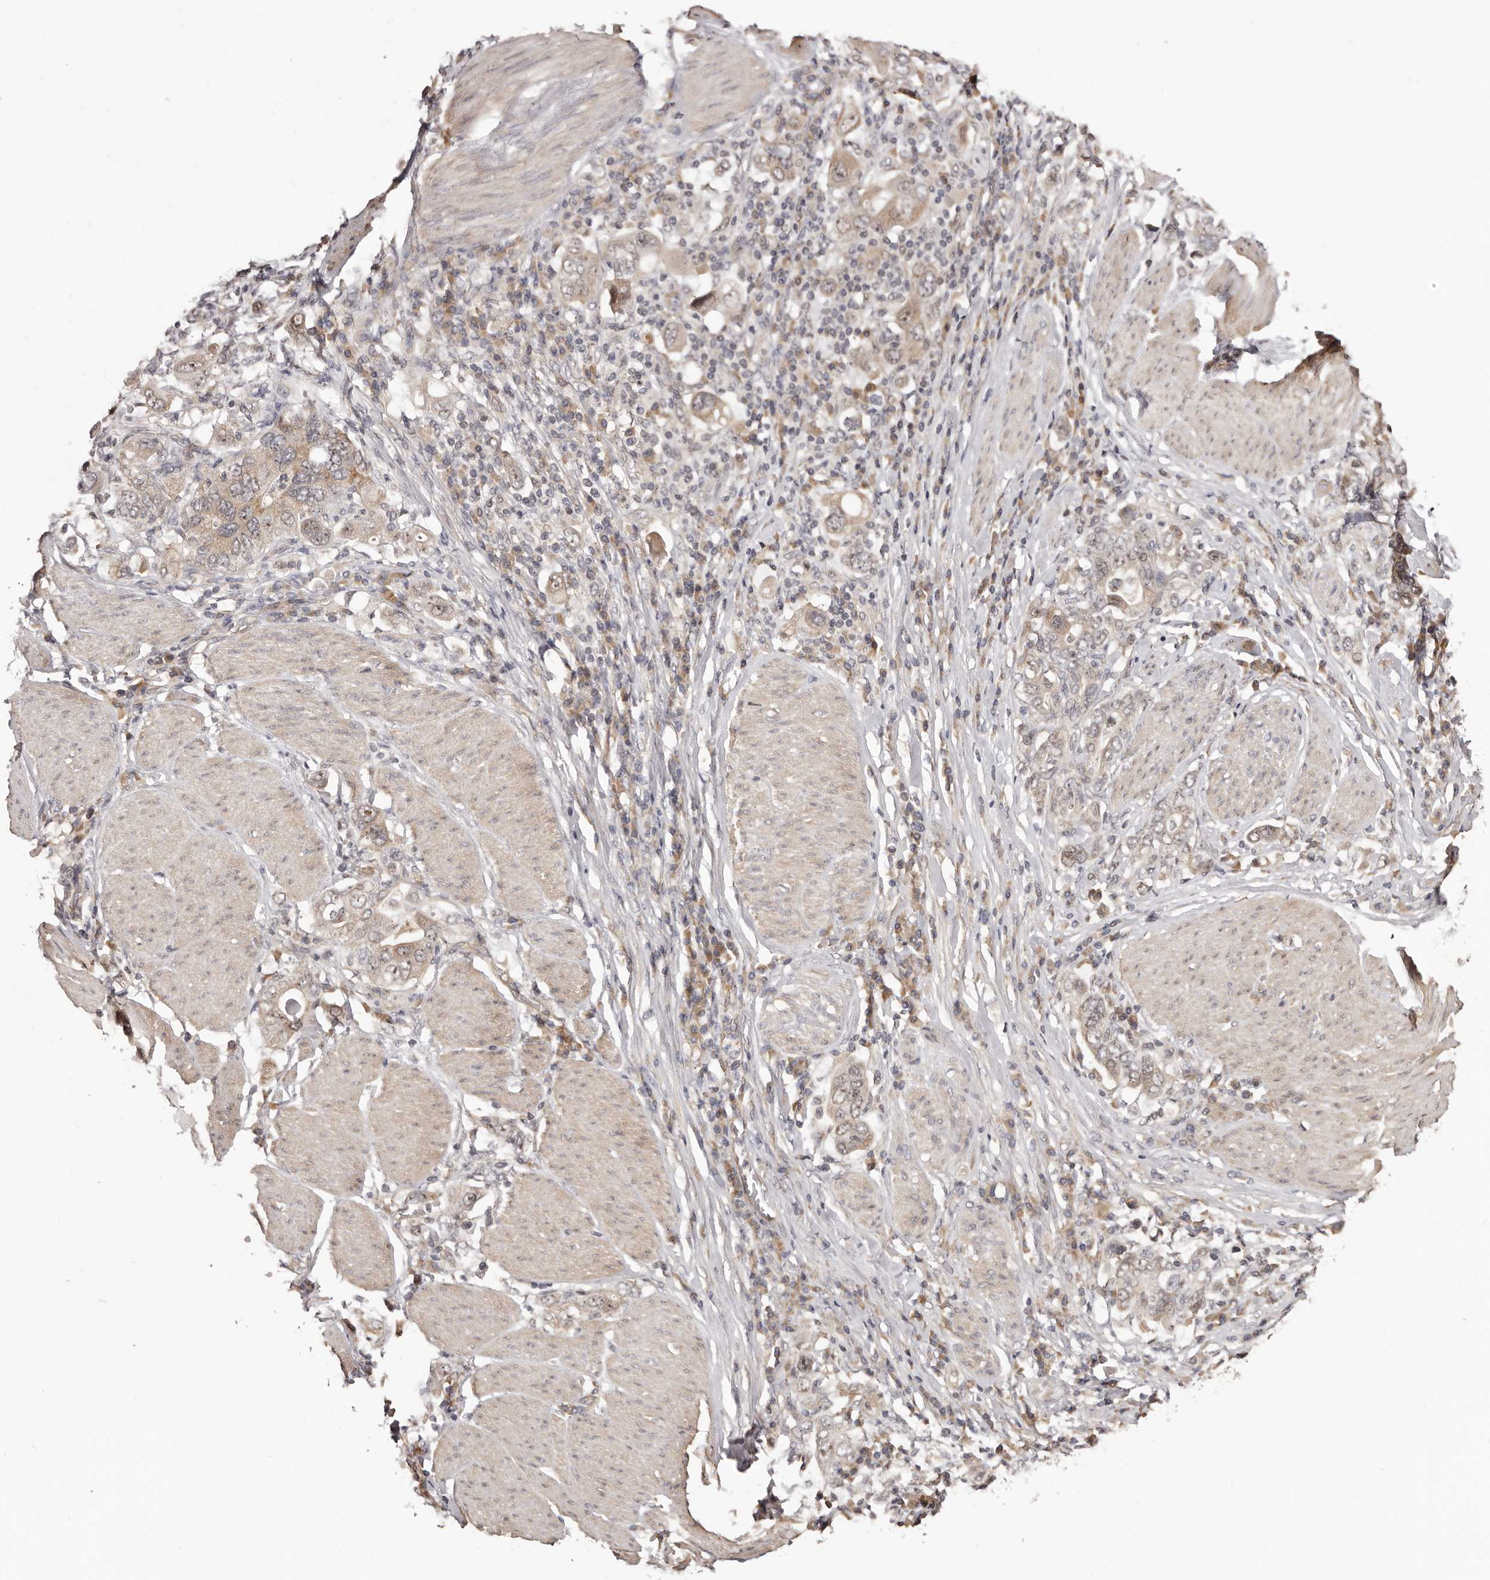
{"staining": {"intensity": "weak", "quantity": "25%-75%", "location": "cytoplasmic/membranous,nuclear"}, "tissue": "stomach cancer", "cell_type": "Tumor cells", "image_type": "cancer", "snomed": [{"axis": "morphology", "description": "Adenocarcinoma, NOS"}, {"axis": "topography", "description": "Stomach, upper"}], "caption": "IHC photomicrograph of stomach cancer stained for a protein (brown), which reveals low levels of weak cytoplasmic/membranous and nuclear staining in approximately 25%-75% of tumor cells.", "gene": "NOL12", "patient": {"sex": "male", "age": 62}}